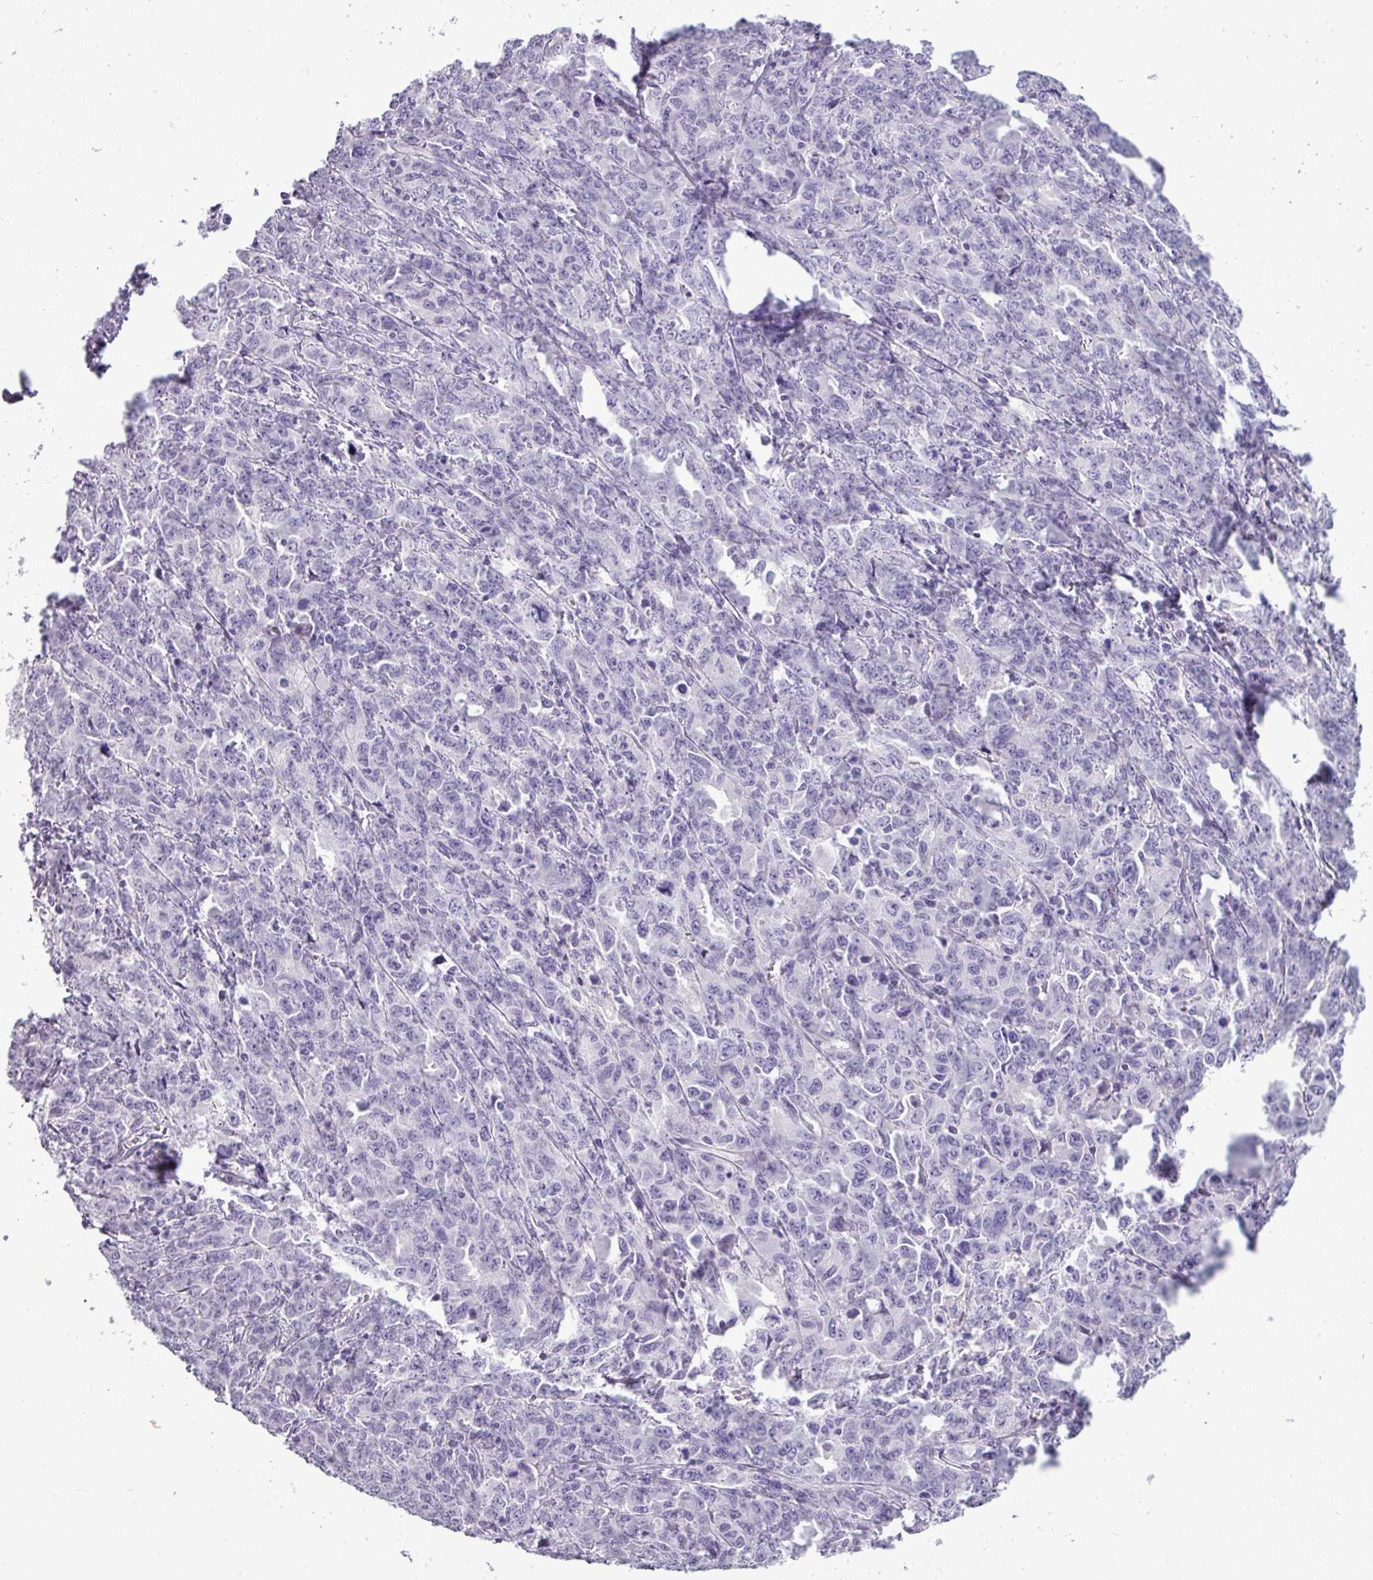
{"staining": {"intensity": "negative", "quantity": "none", "location": "none"}, "tissue": "ovarian cancer", "cell_type": "Tumor cells", "image_type": "cancer", "snomed": [{"axis": "morphology", "description": "Adenocarcinoma, NOS"}, {"axis": "morphology", "description": "Carcinoma, endometroid"}, {"axis": "topography", "description": "Ovary"}], "caption": "Ovarian cancer (adenocarcinoma) stained for a protein using immunohistochemistry demonstrates no expression tumor cells.", "gene": "TMEM91", "patient": {"sex": "female", "age": 72}}